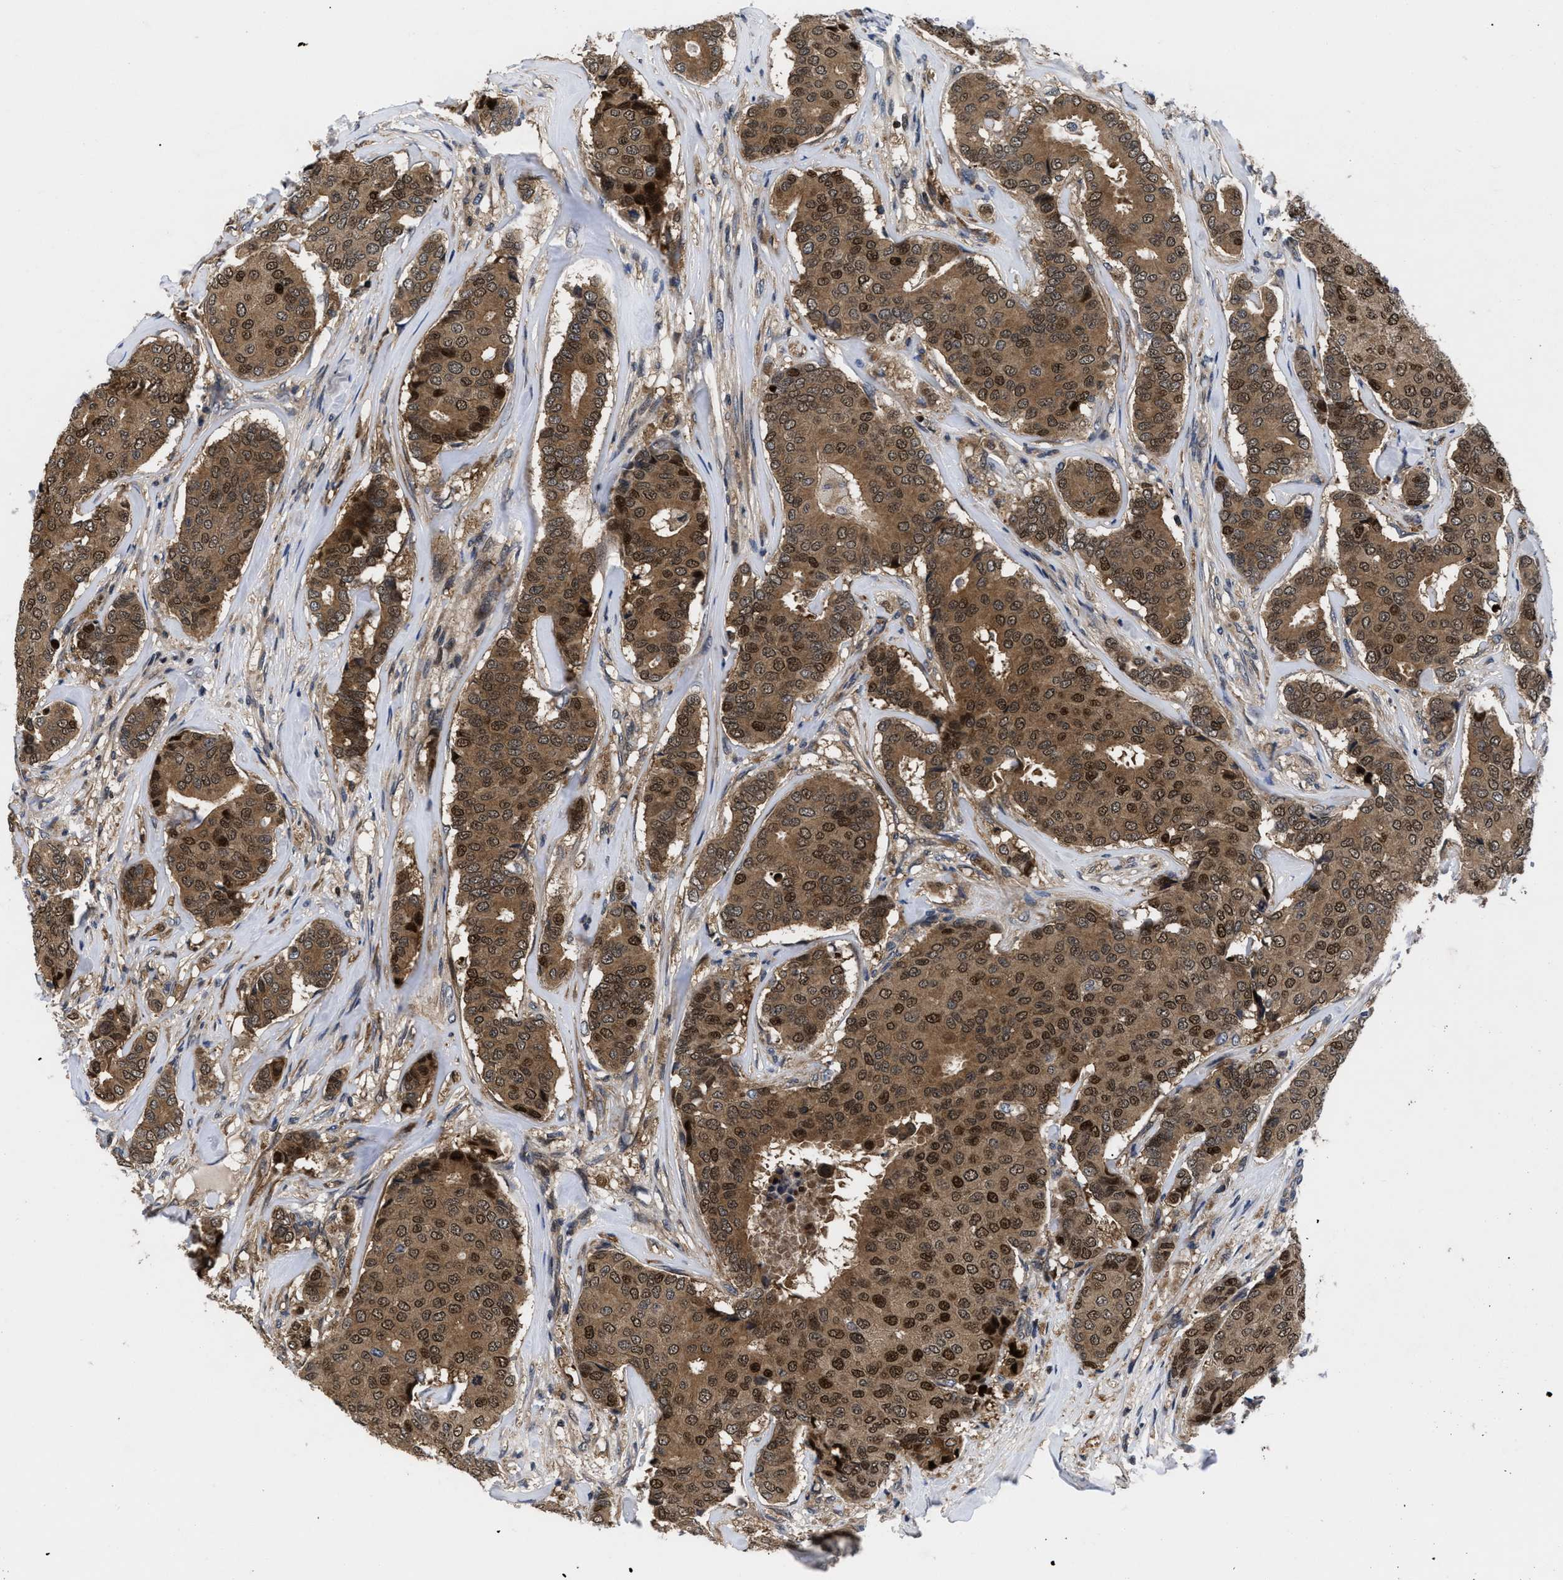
{"staining": {"intensity": "strong", "quantity": ">75%", "location": "cytoplasmic/membranous,nuclear"}, "tissue": "breast cancer", "cell_type": "Tumor cells", "image_type": "cancer", "snomed": [{"axis": "morphology", "description": "Duct carcinoma"}, {"axis": "topography", "description": "Breast"}], "caption": "DAB immunohistochemical staining of breast cancer reveals strong cytoplasmic/membranous and nuclear protein staining in about >75% of tumor cells.", "gene": "FAM200A", "patient": {"sex": "female", "age": 75}}